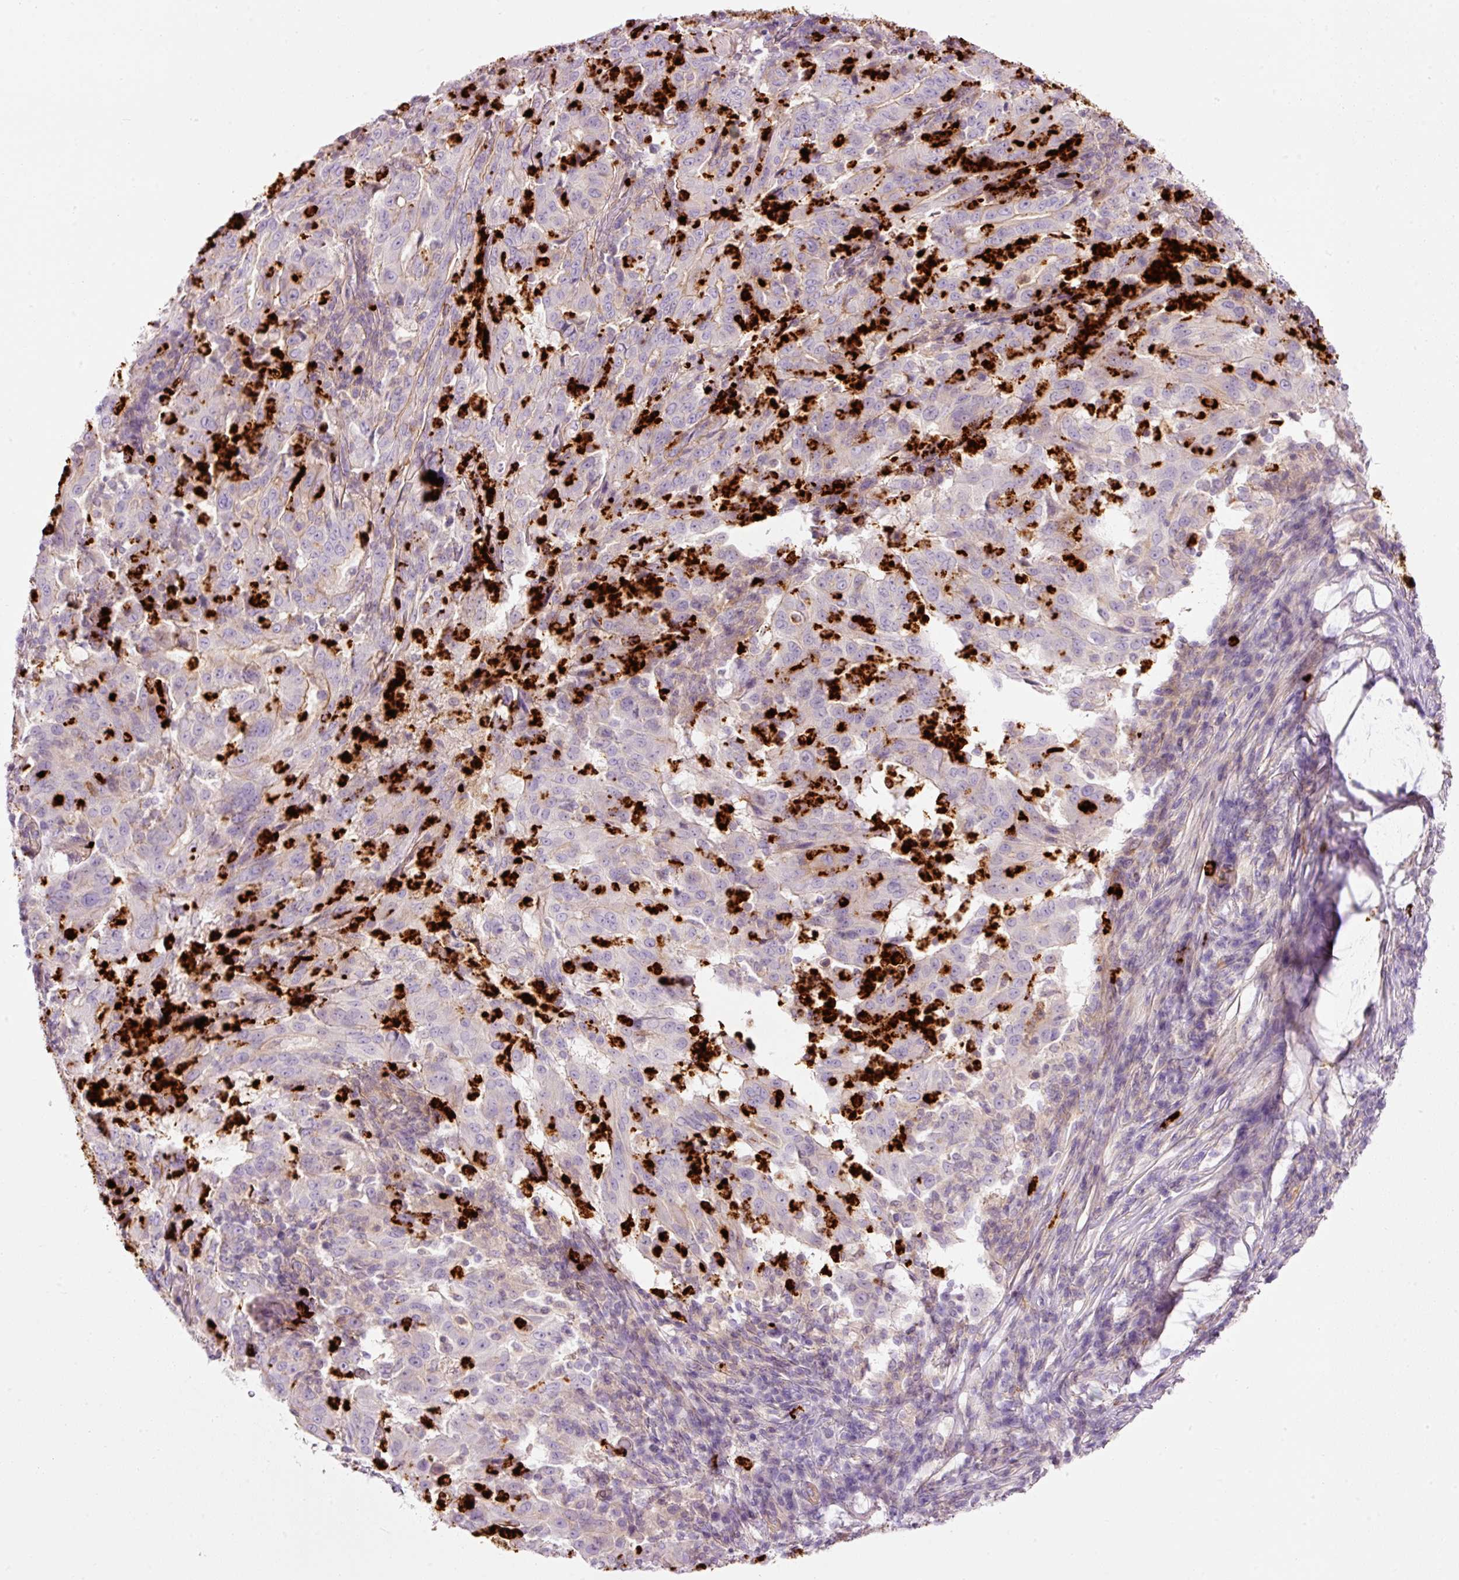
{"staining": {"intensity": "negative", "quantity": "none", "location": "none"}, "tissue": "pancreatic cancer", "cell_type": "Tumor cells", "image_type": "cancer", "snomed": [{"axis": "morphology", "description": "Adenocarcinoma, NOS"}, {"axis": "topography", "description": "Pancreas"}], "caption": "Pancreatic cancer (adenocarcinoma) was stained to show a protein in brown. There is no significant expression in tumor cells.", "gene": "MAP3K3", "patient": {"sex": "male", "age": 63}}